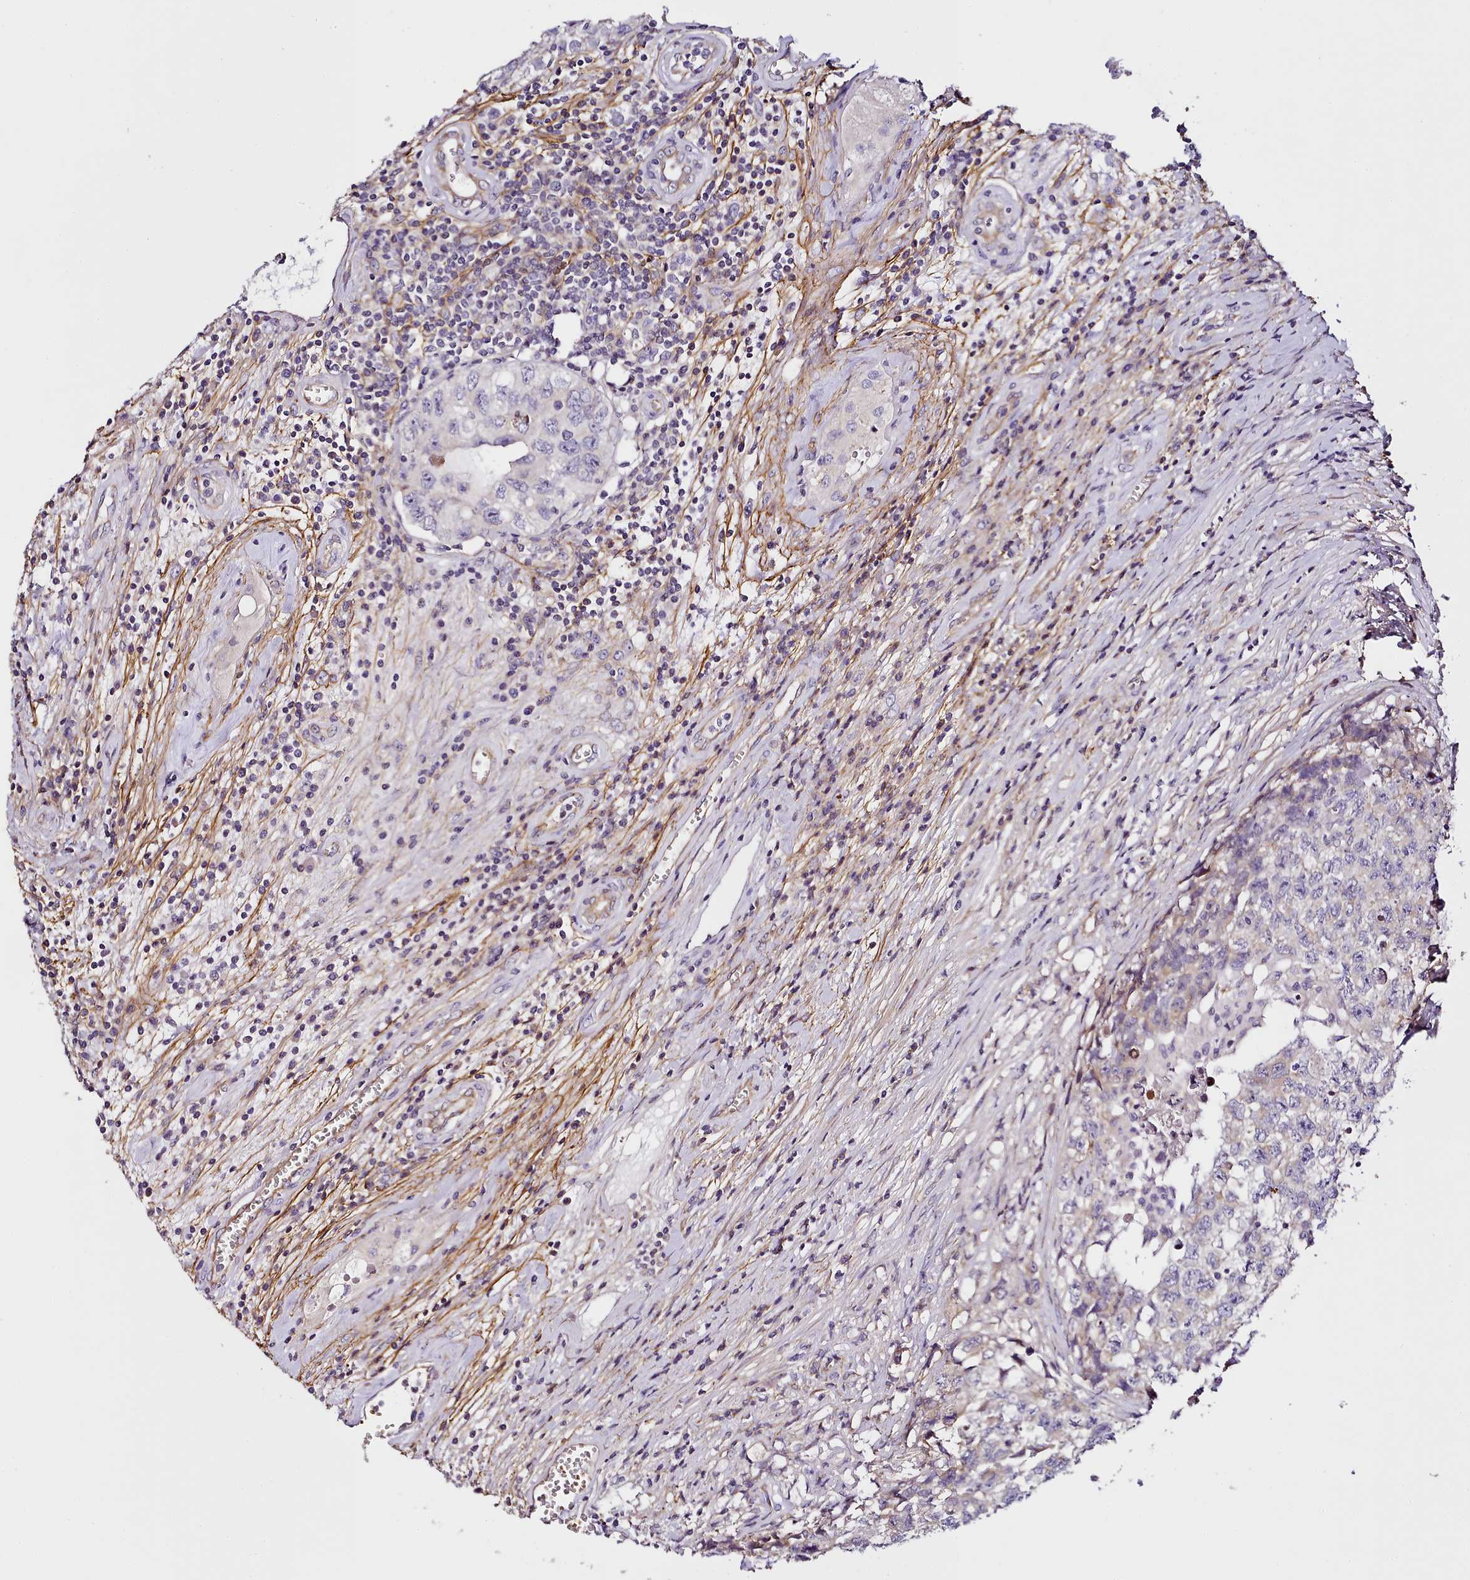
{"staining": {"intensity": "negative", "quantity": "none", "location": "none"}, "tissue": "testis cancer", "cell_type": "Tumor cells", "image_type": "cancer", "snomed": [{"axis": "morphology", "description": "Seminoma, NOS"}, {"axis": "morphology", "description": "Carcinoma, Embryonal, NOS"}, {"axis": "topography", "description": "Testis"}], "caption": "Protein analysis of testis embryonal carcinoma exhibits no significant positivity in tumor cells.", "gene": "NBPF1", "patient": {"sex": "male", "age": 43}}